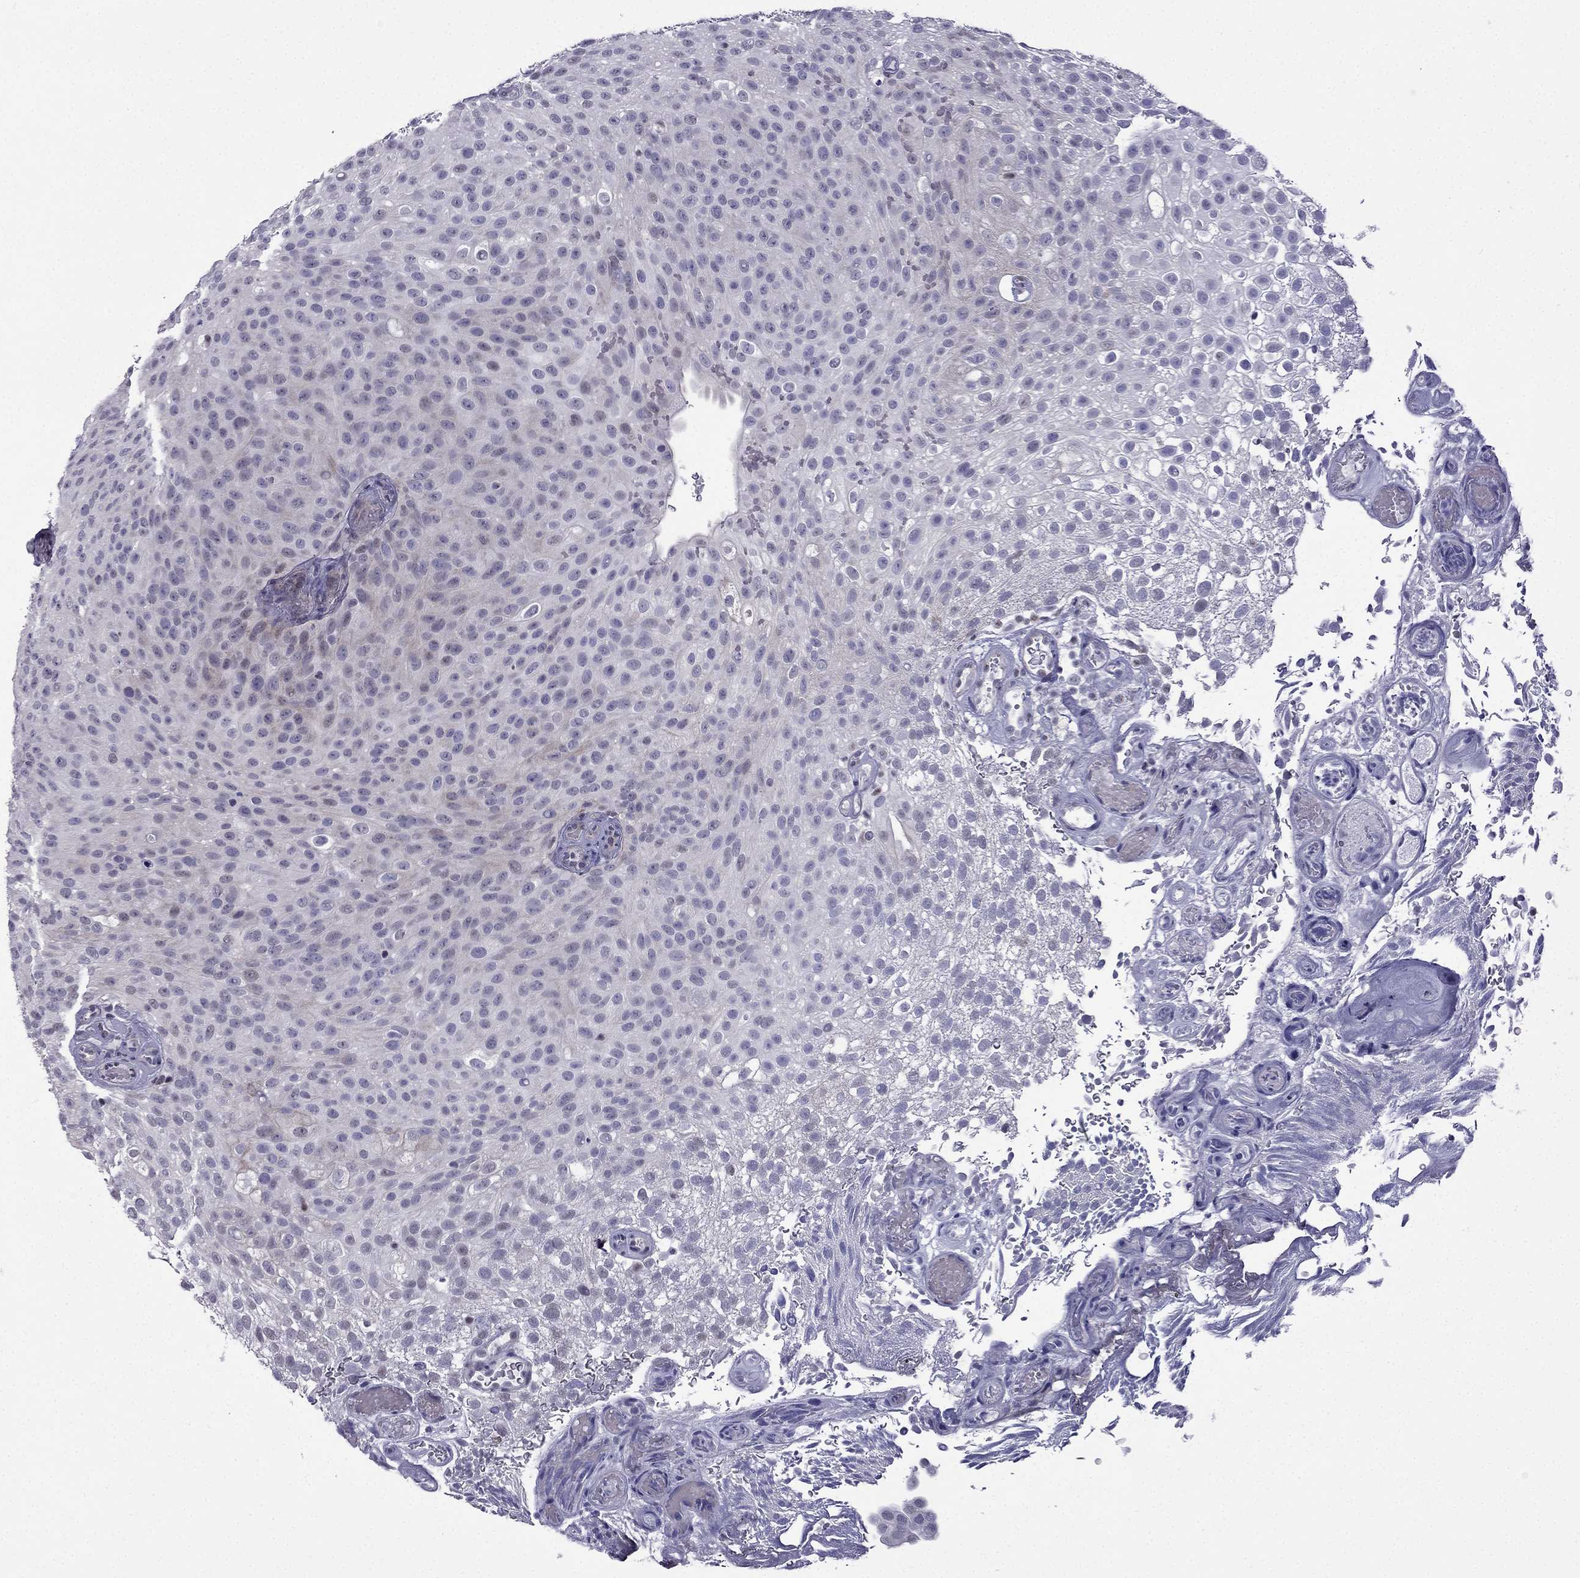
{"staining": {"intensity": "negative", "quantity": "none", "location": "none"}, "tissue": "urothelial cancer", "cell_type": "Tumor cells", "image_type": "cancer", "snomed": [{"axis": "morphology", "description": "Urothelial carcinoma, Low grade"}, {"axis": "topography", "description": "Urinary bladder"}], "caption": "This is an IHC image of human low-grade urothelial carcinoma. There is no staining in tumor cells.", "gene": "POM121L12", "patient": {"sex": "male", "age": 78}}